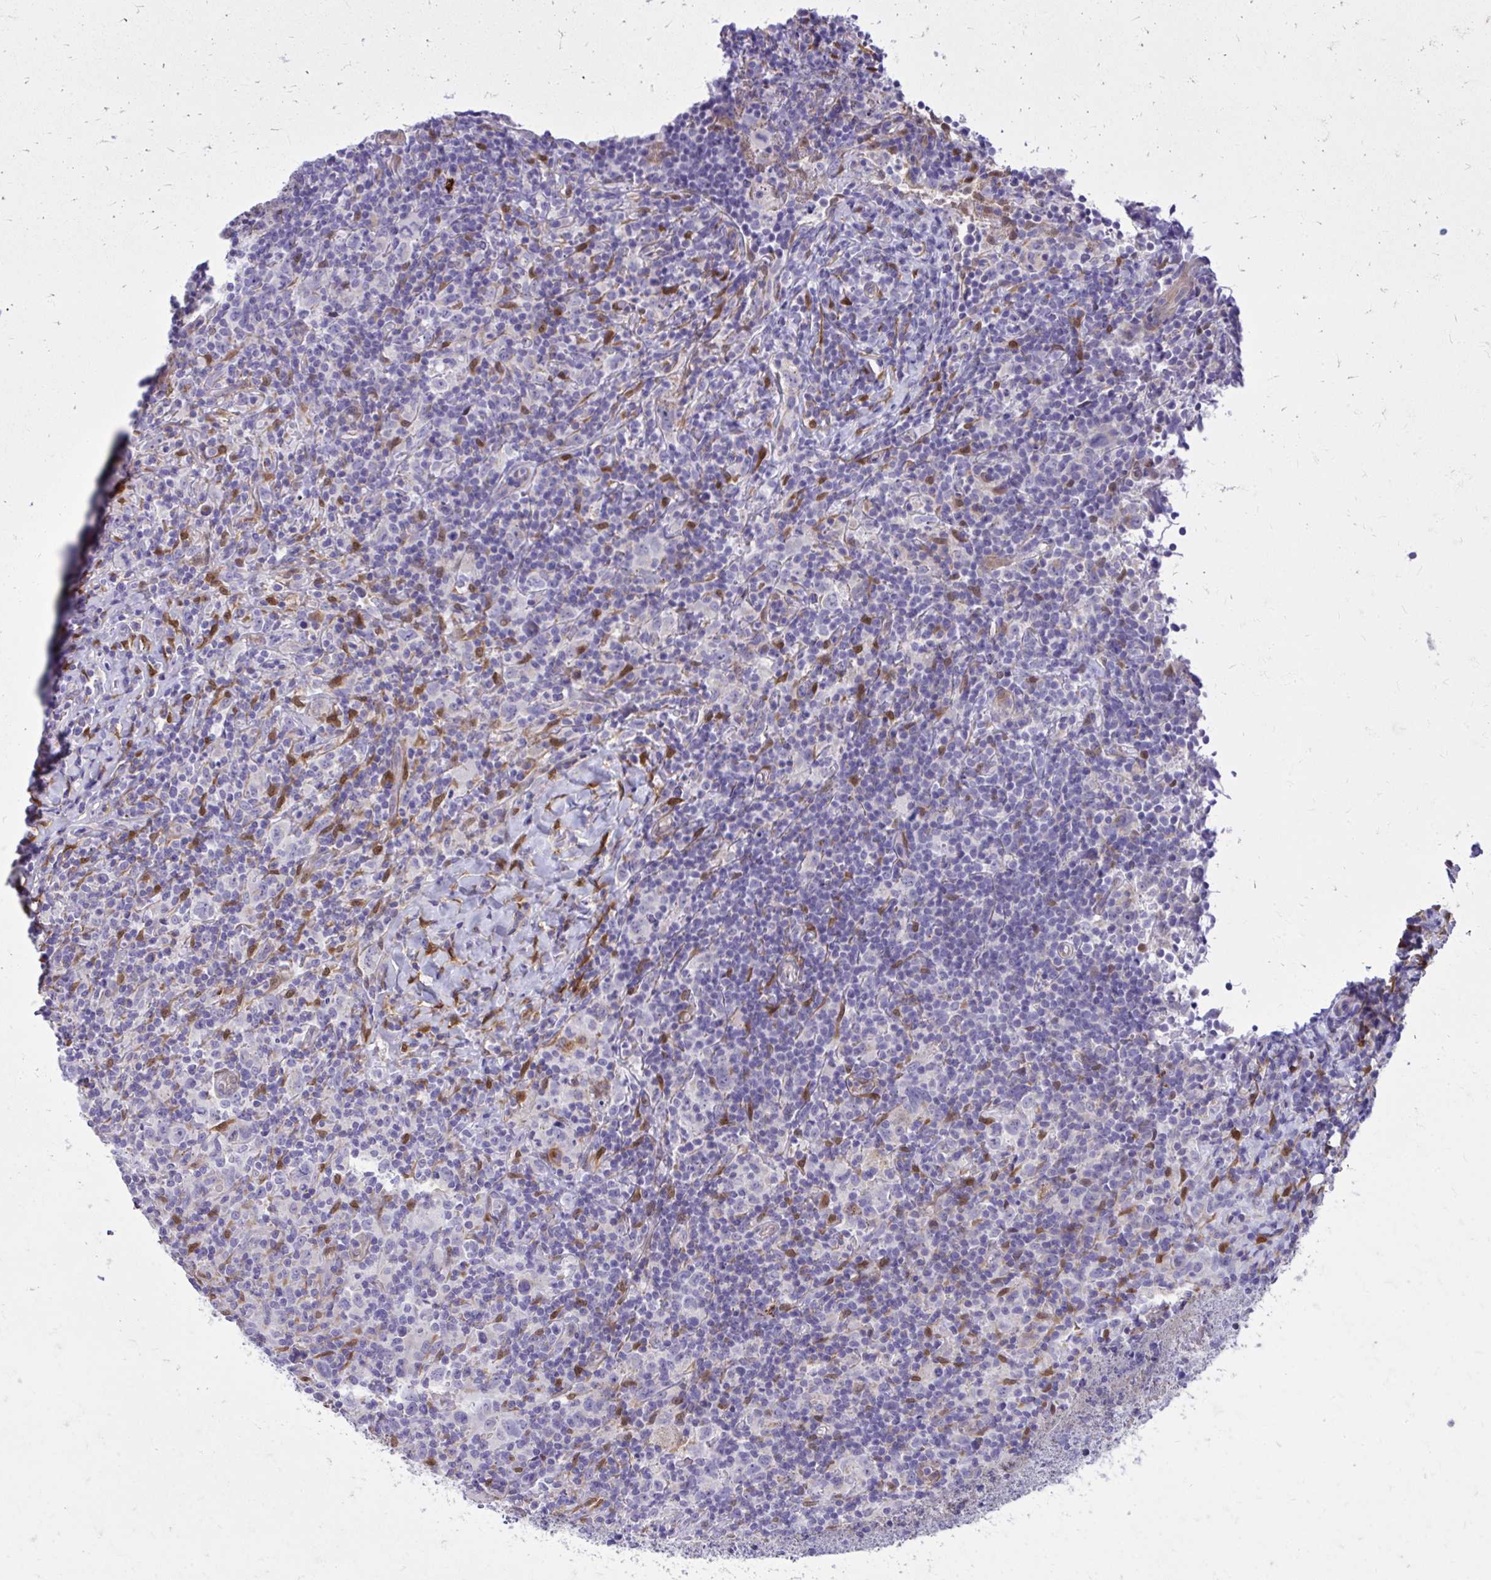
{"staining": {"intensity": "negative", "quantity": "none", "location": "none"}, "tissue": "lymphoma", "cell_type": "Tumor cells", "image_type": "cancer", "snomed": [{"axis": "morphology", "description": "Hodgkin's disease, NOS"}, {"axis": "topography", "description": "Lymph node"}], "caption": "This is a image of IHC staining of lymphoma, which shows no staining in tumor cells.", "gene": "NNMT", "patient": {"sex": "female", "age": 18}}